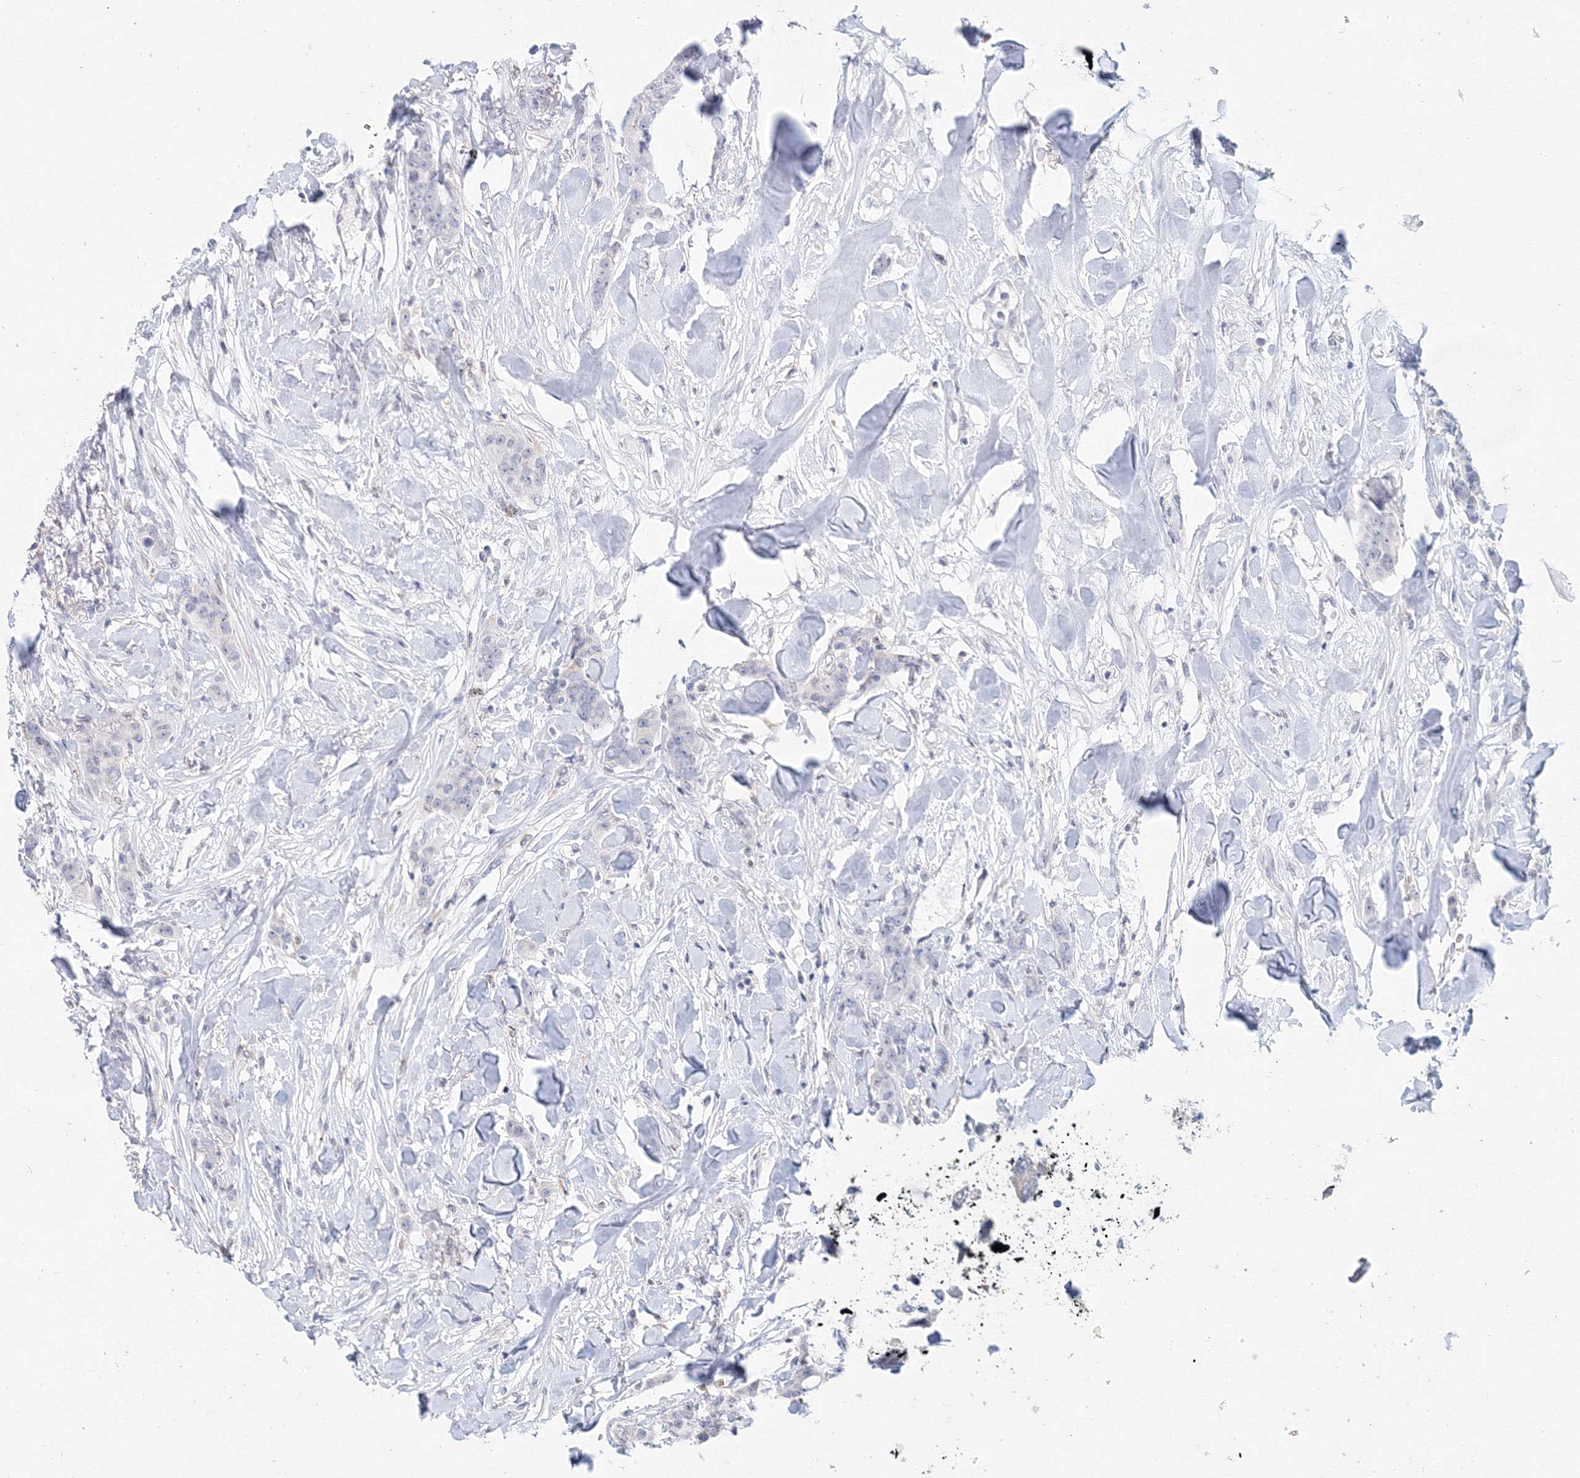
{"staining": {"intensity": "negative", "quantity": "none", "location": "none"}, "tissue": "breast cancer", "cell_type": "Tumor cells", "image_type": "cancer", "snomed": [{"axis": "morphology", "description": "Duct carcinoma"}, {"axis": "topography", "description": "Breast"}], "caption": "Immunohistochemical staining of breast intraductal carcinoma exhibits no significant positivity in tumor cells.", "gene": "SLC7A7", "patient": {"sex": "female", "age": 40}}